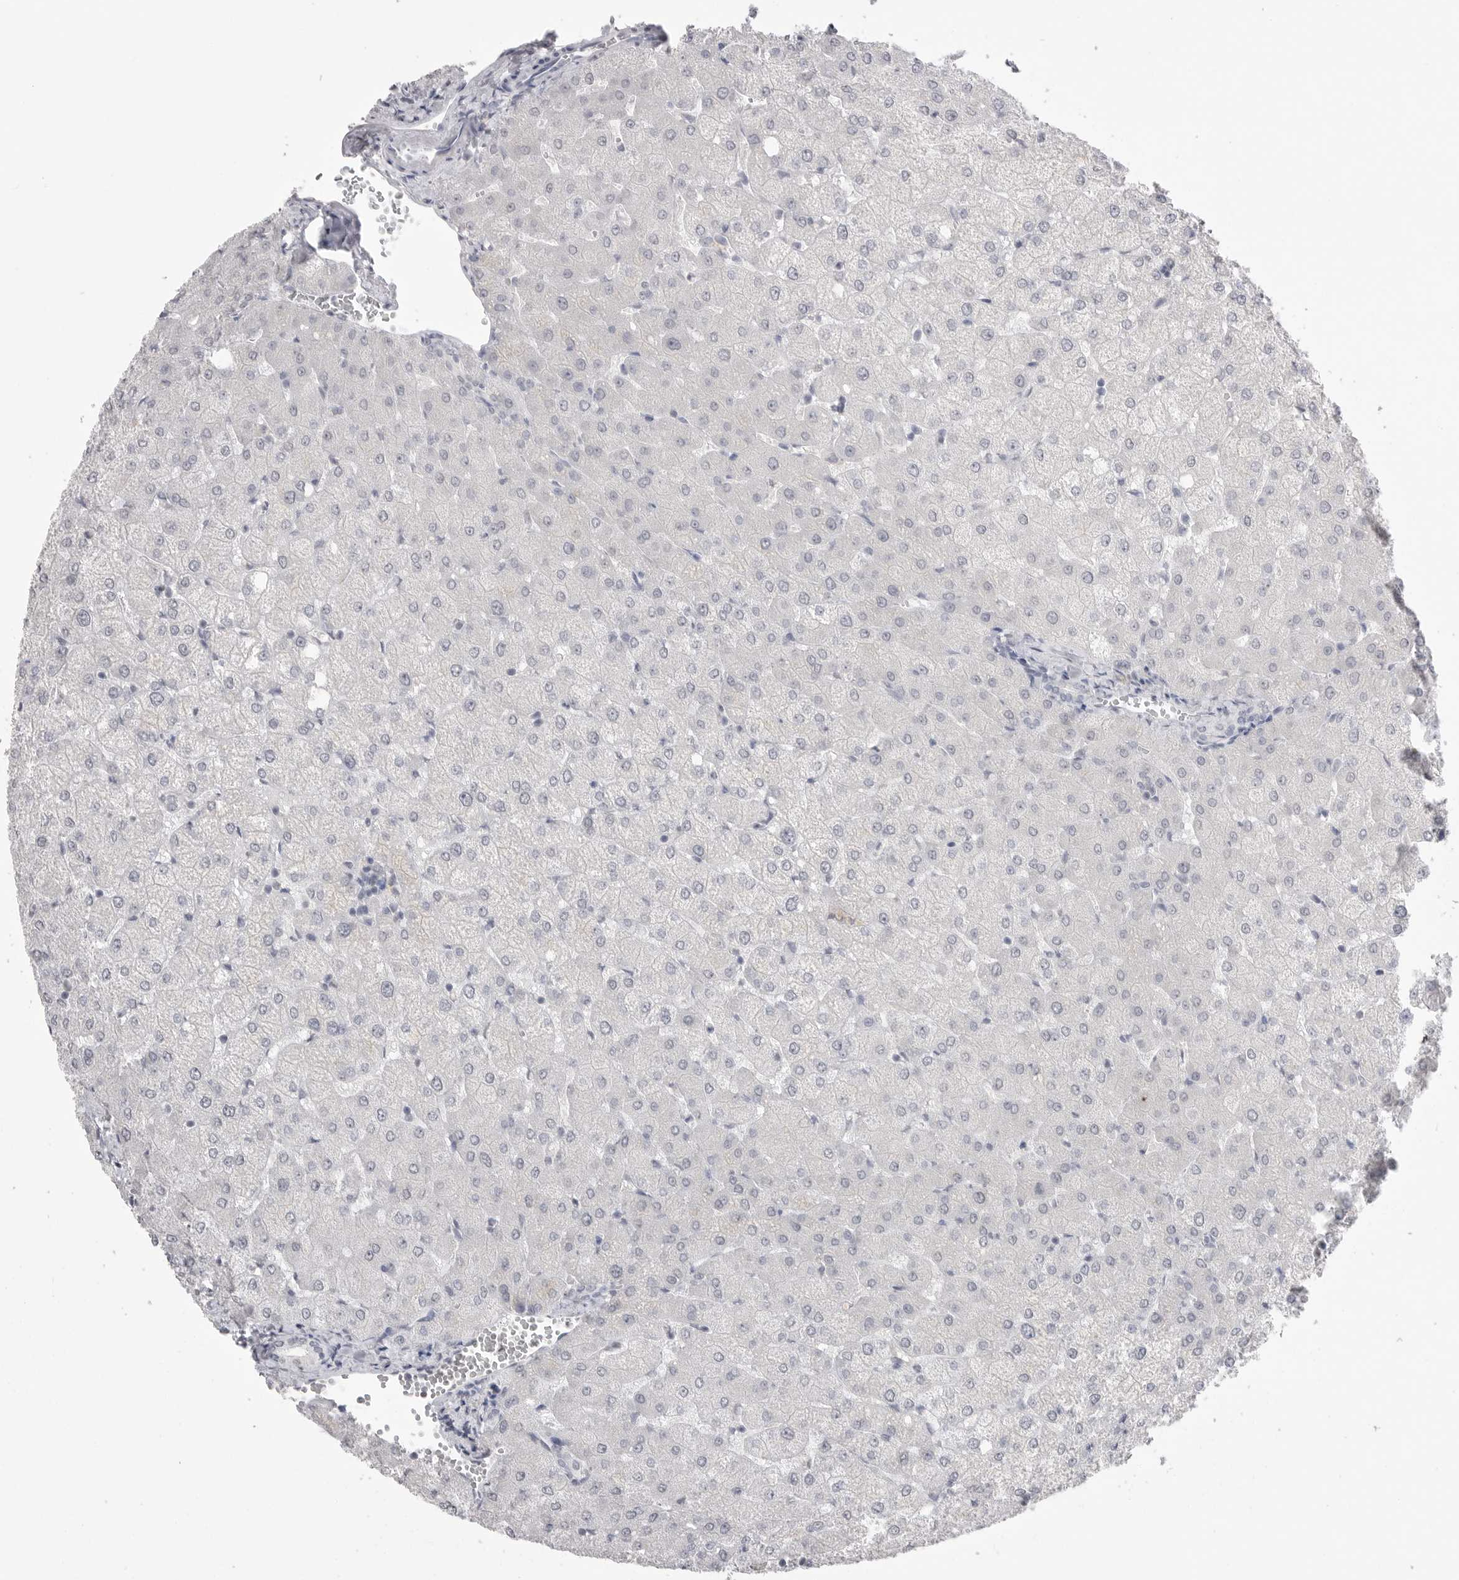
{"staining": {"intensity": "negative", "quantity": "none", "location": "none"}, "tissue": "liver", "cell_type": "Cholangiocytes", "image_type": "normal", "snomed": [{"axis": "morphology", "description": "Normal tissue, NOS"}, {"axis": "topography", "description": "Liver"}], "caption": "DAB (3,3'-diaminobenzidine) immunohistochemical staining of normal liver demonstrates no significant staining in cholangiocytes.", "gene": "ICAM5", "patient": {"sex": "female", "age": 54}}